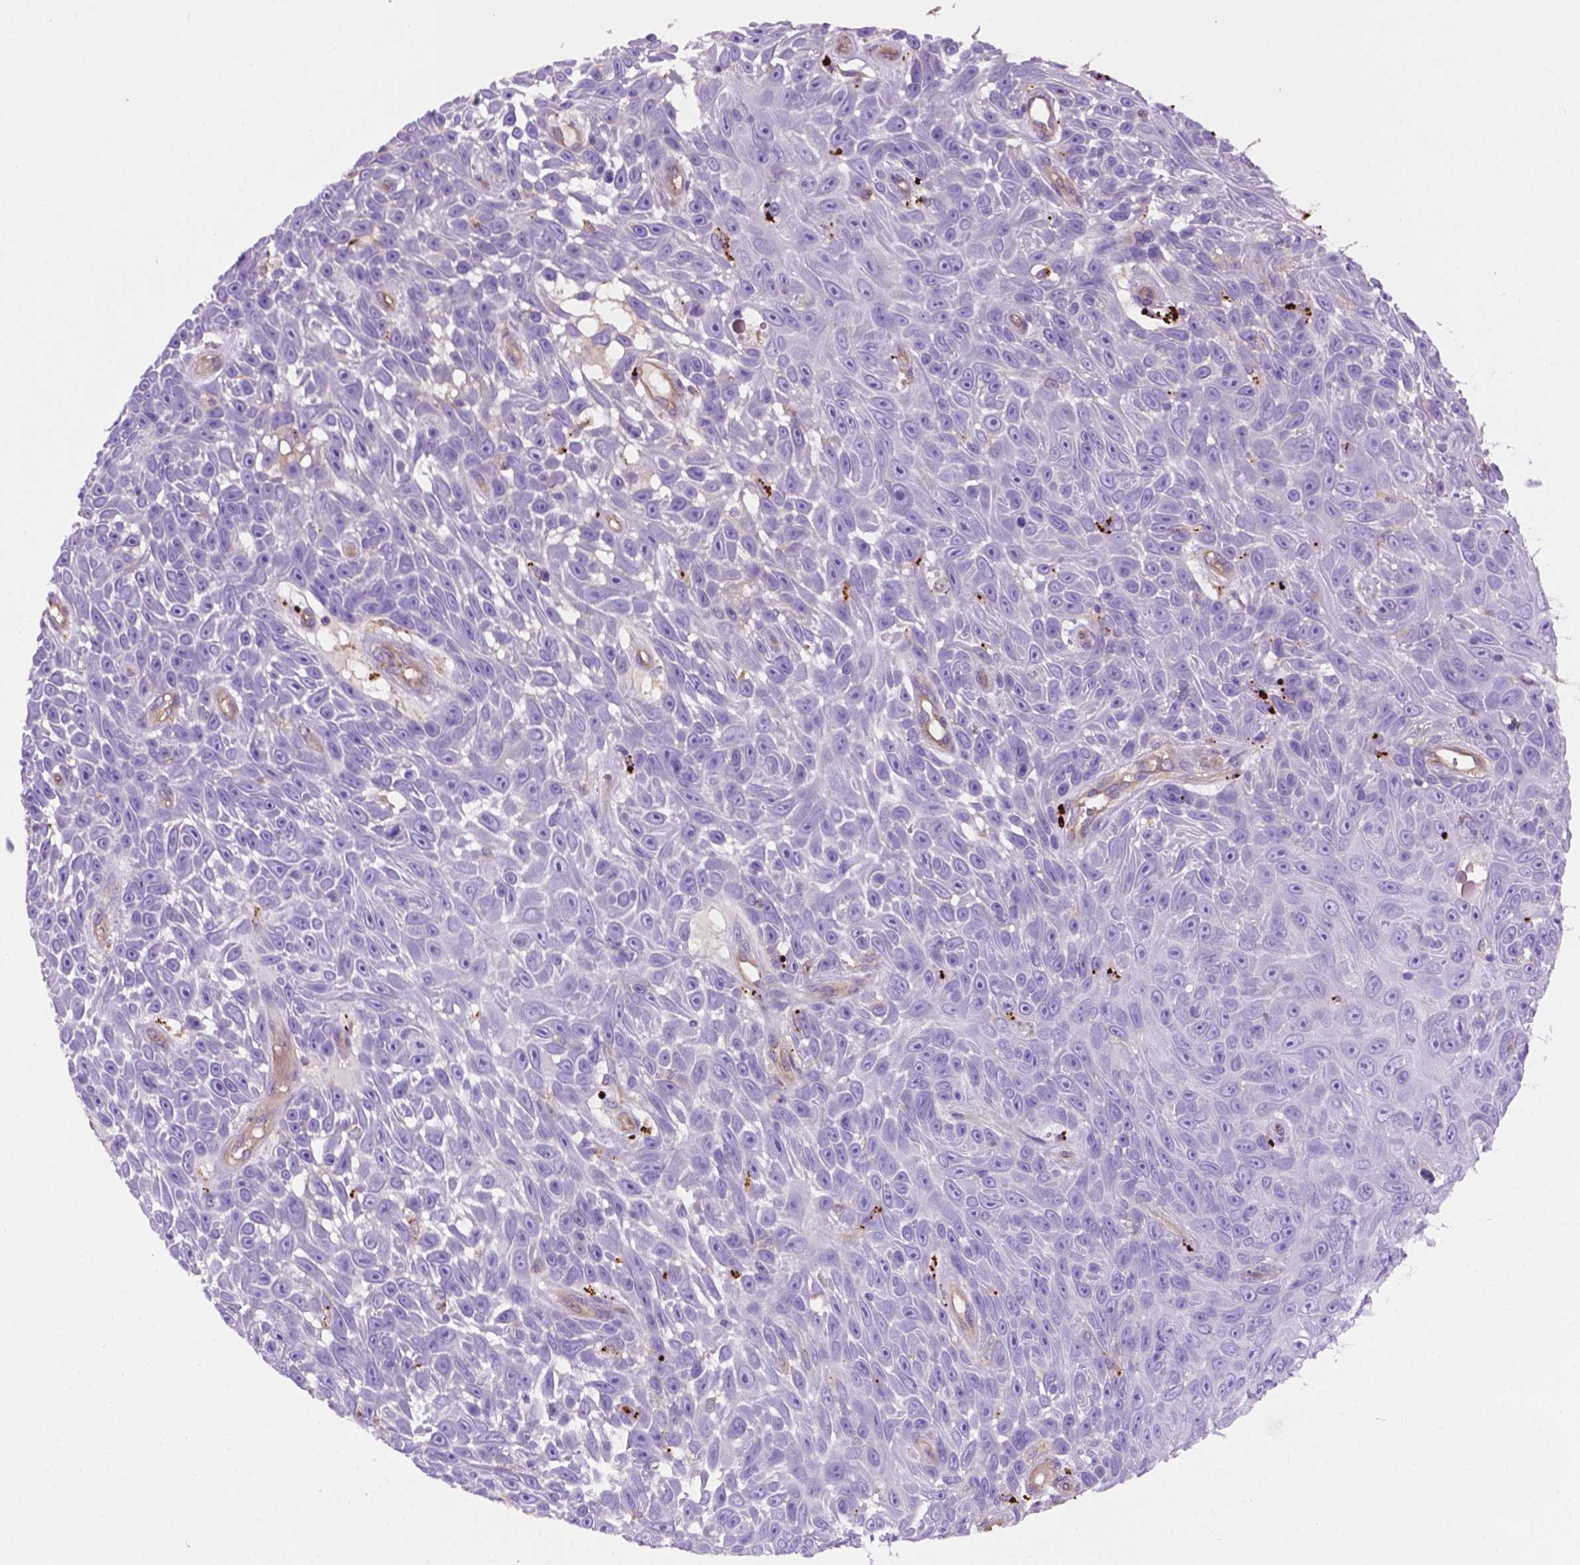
{"staining": {"intensity": "negative", "quantity": "none", "location": "none"}, "tissue": "skin cancer", "cell_type": "Tumor cells", "image_type": "cancer", "snomed": [{"axis": "morphology", "description": "Squamous cell carcinoma, NOS"}, {"axis": "topography", "description": "Skin"}], "caption": "Human skin cancer stained for a protein using immunohistochemistry displays no staining in tumor cells.", "gene": "GDPD5", "patient": {"sex": "male", "age": 82}}